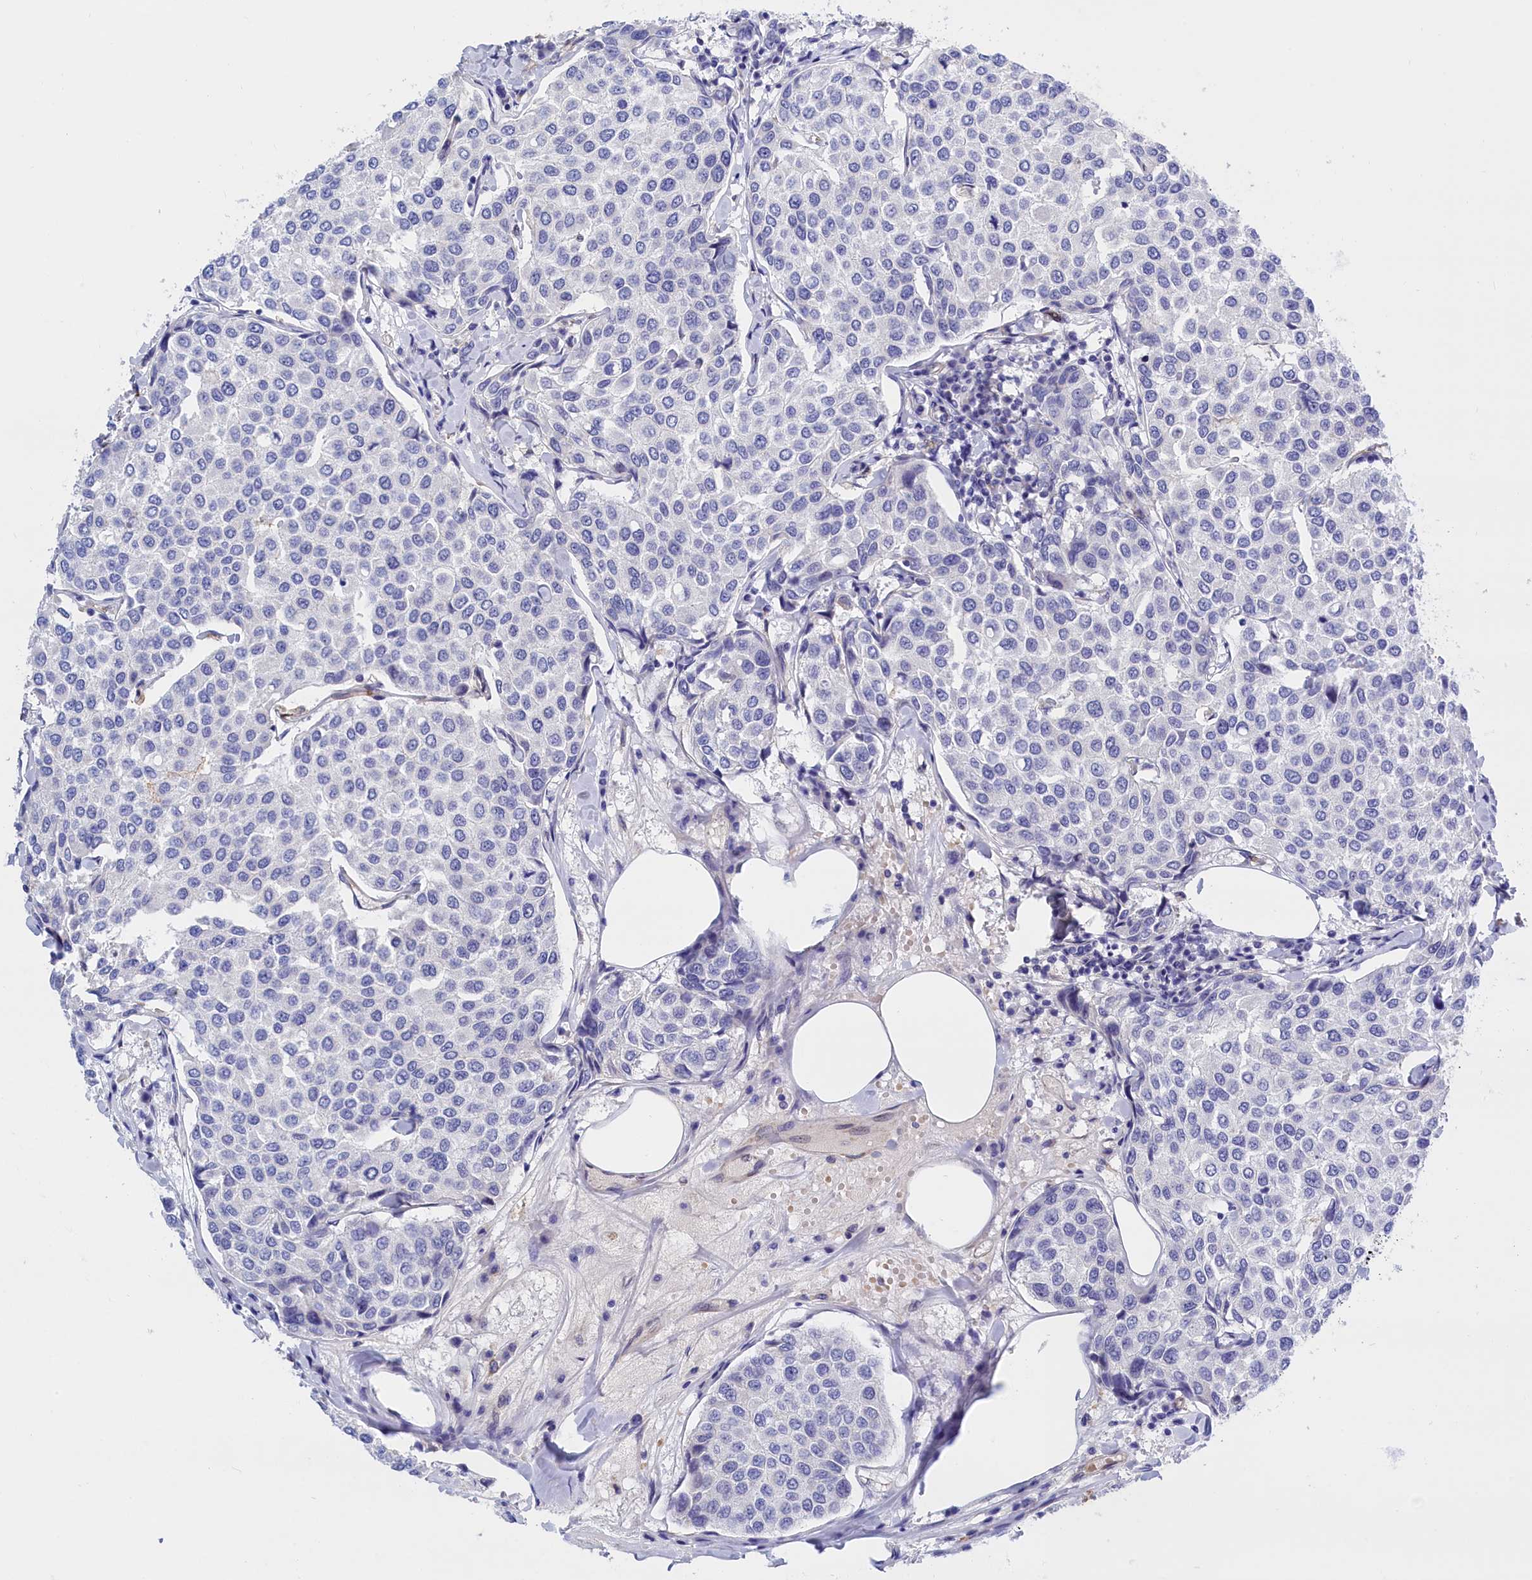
{"staining": {"intensity": "negative", "quantity": "none", "location": "none"}, "tissue": "breast cancer", "cell_type": "Tumor cells", "image_type": "cancer", "snomed": [{"axis": "morphology", "description": "Duct carcinoma"}, {"axis": "topography", "description": "Breast"}], "caption": "The immunohistochemistry histopathology image has no significant expression in tumor cells of breast cancer (intraductal carcinoma) tissue.", "gene": "ABCC12", "patient": {"sex": "female", "age": 55}}